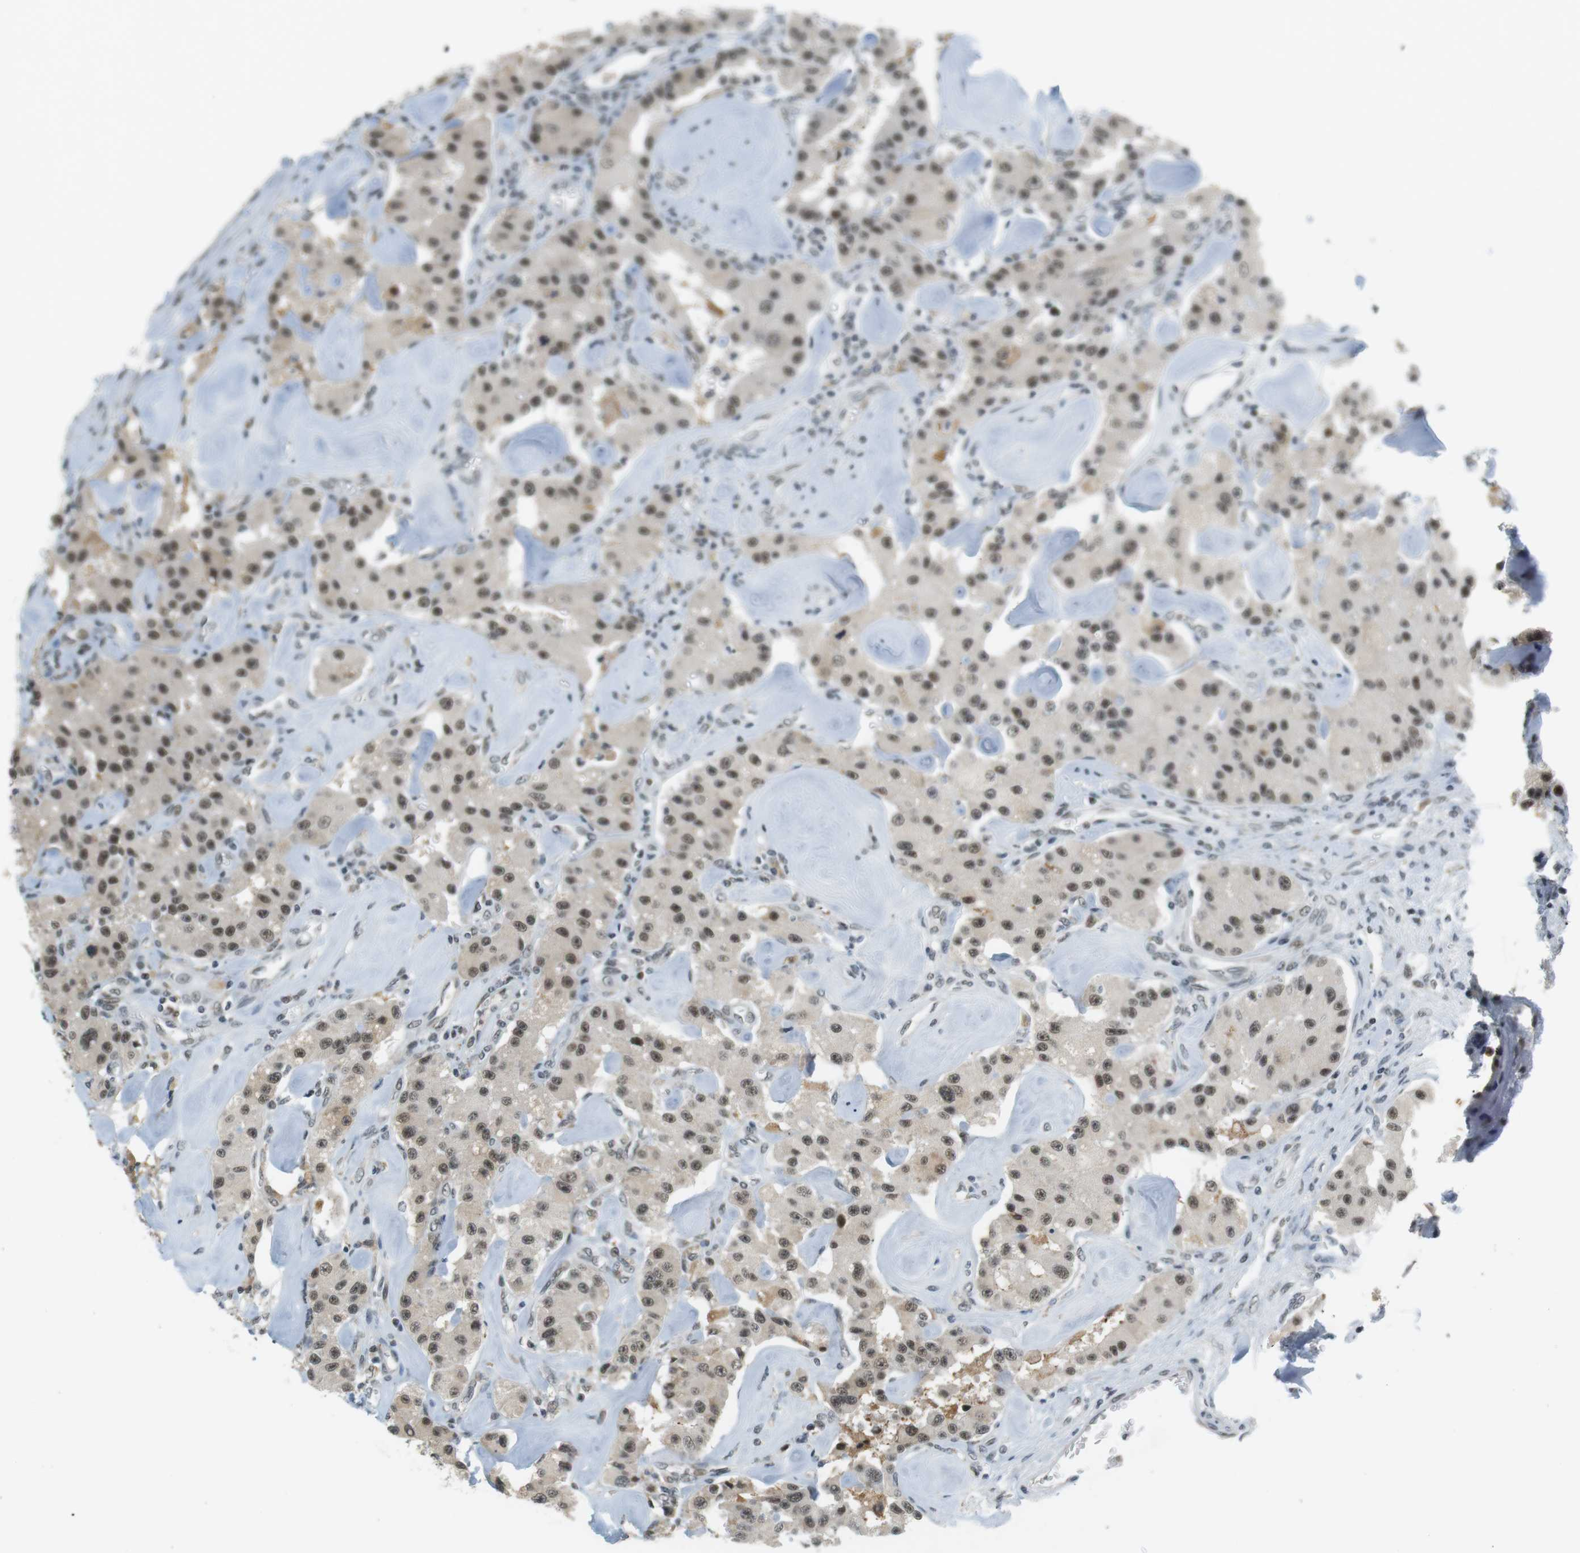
{"staining": {"intensity": "moderate", "quantity": ">75%", "location": "nuclear"}, "tissue": "carcinoid", "cell_type": "Tumor cells", "image_type": "cancer", "snomed": [{"axis": "morphology", "description": "Carcinoid, malignant, NOS"}, {"axis": "topography", "description": "Pancreas"}], "caption": "Protein analysis of carcinoid tissue displays moderate nuclear staining in approximately >75% of tumor cells. (Stains: DAB (3,3'-diaminobenzidine) in brown, nuclei in blue, Microscopy: brightfield microscopy at high magnification).", "gene": "RNF38", "patient": {"sex": "male", "age": 41}}